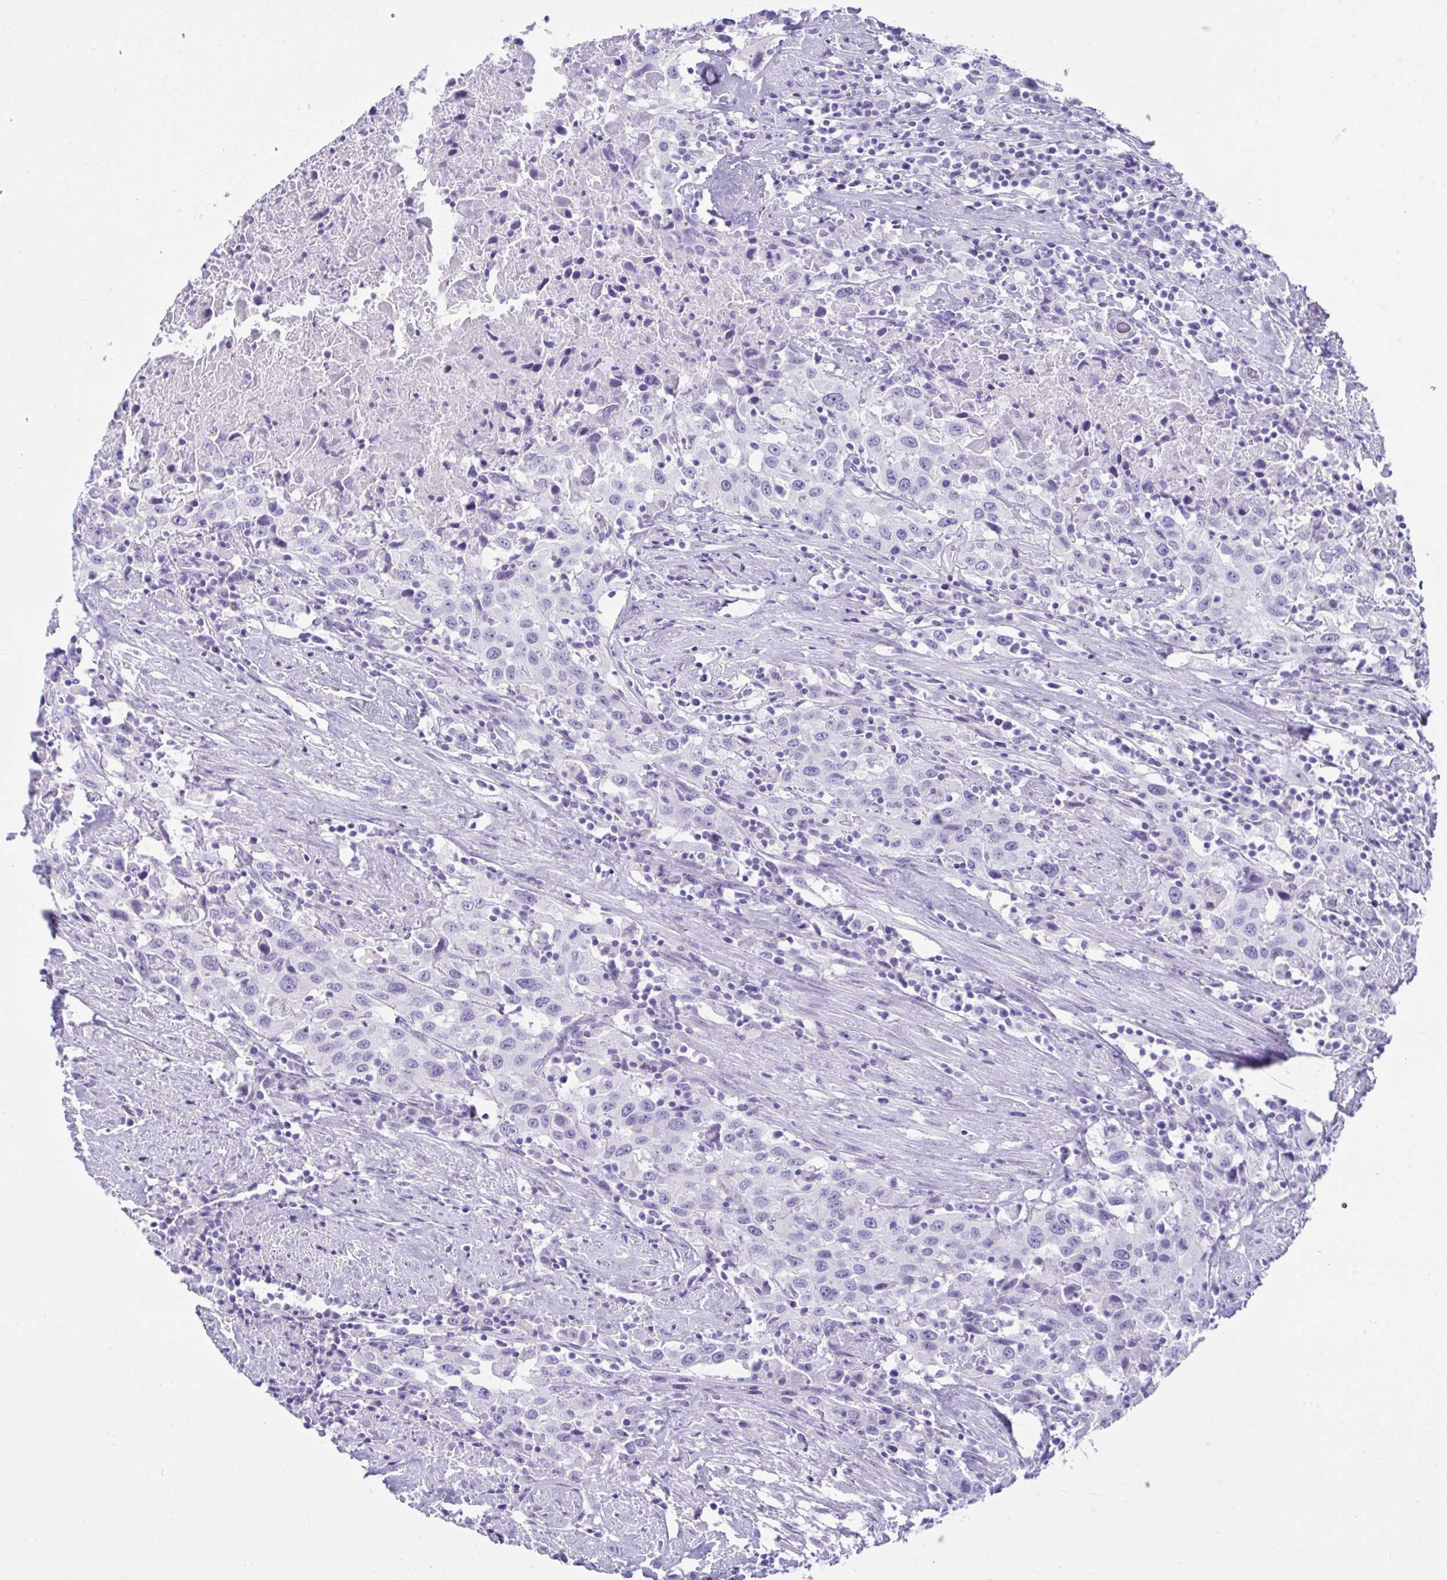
{"staining": {"intensity": "negative", "quantity": "none", "location": "none"}, "tissue": "urothelial cancer", "cell_type": "Tumor cells", "image_type": "cancer", "snomed": [{"axis": "morphology", "description": "Urothelial carcinoma, High grade"}, {"axis": "topography", "description": "Urinary bladder"}], "caption": "The image exhibits no staining of tumor cells in high-grade urothelial carcinoma. (DAB immunohistochemistry visualized using brightfield microscopy, high magnification).", "gene": "PSCA", "patient": {"sex": "male", "age": 61}}